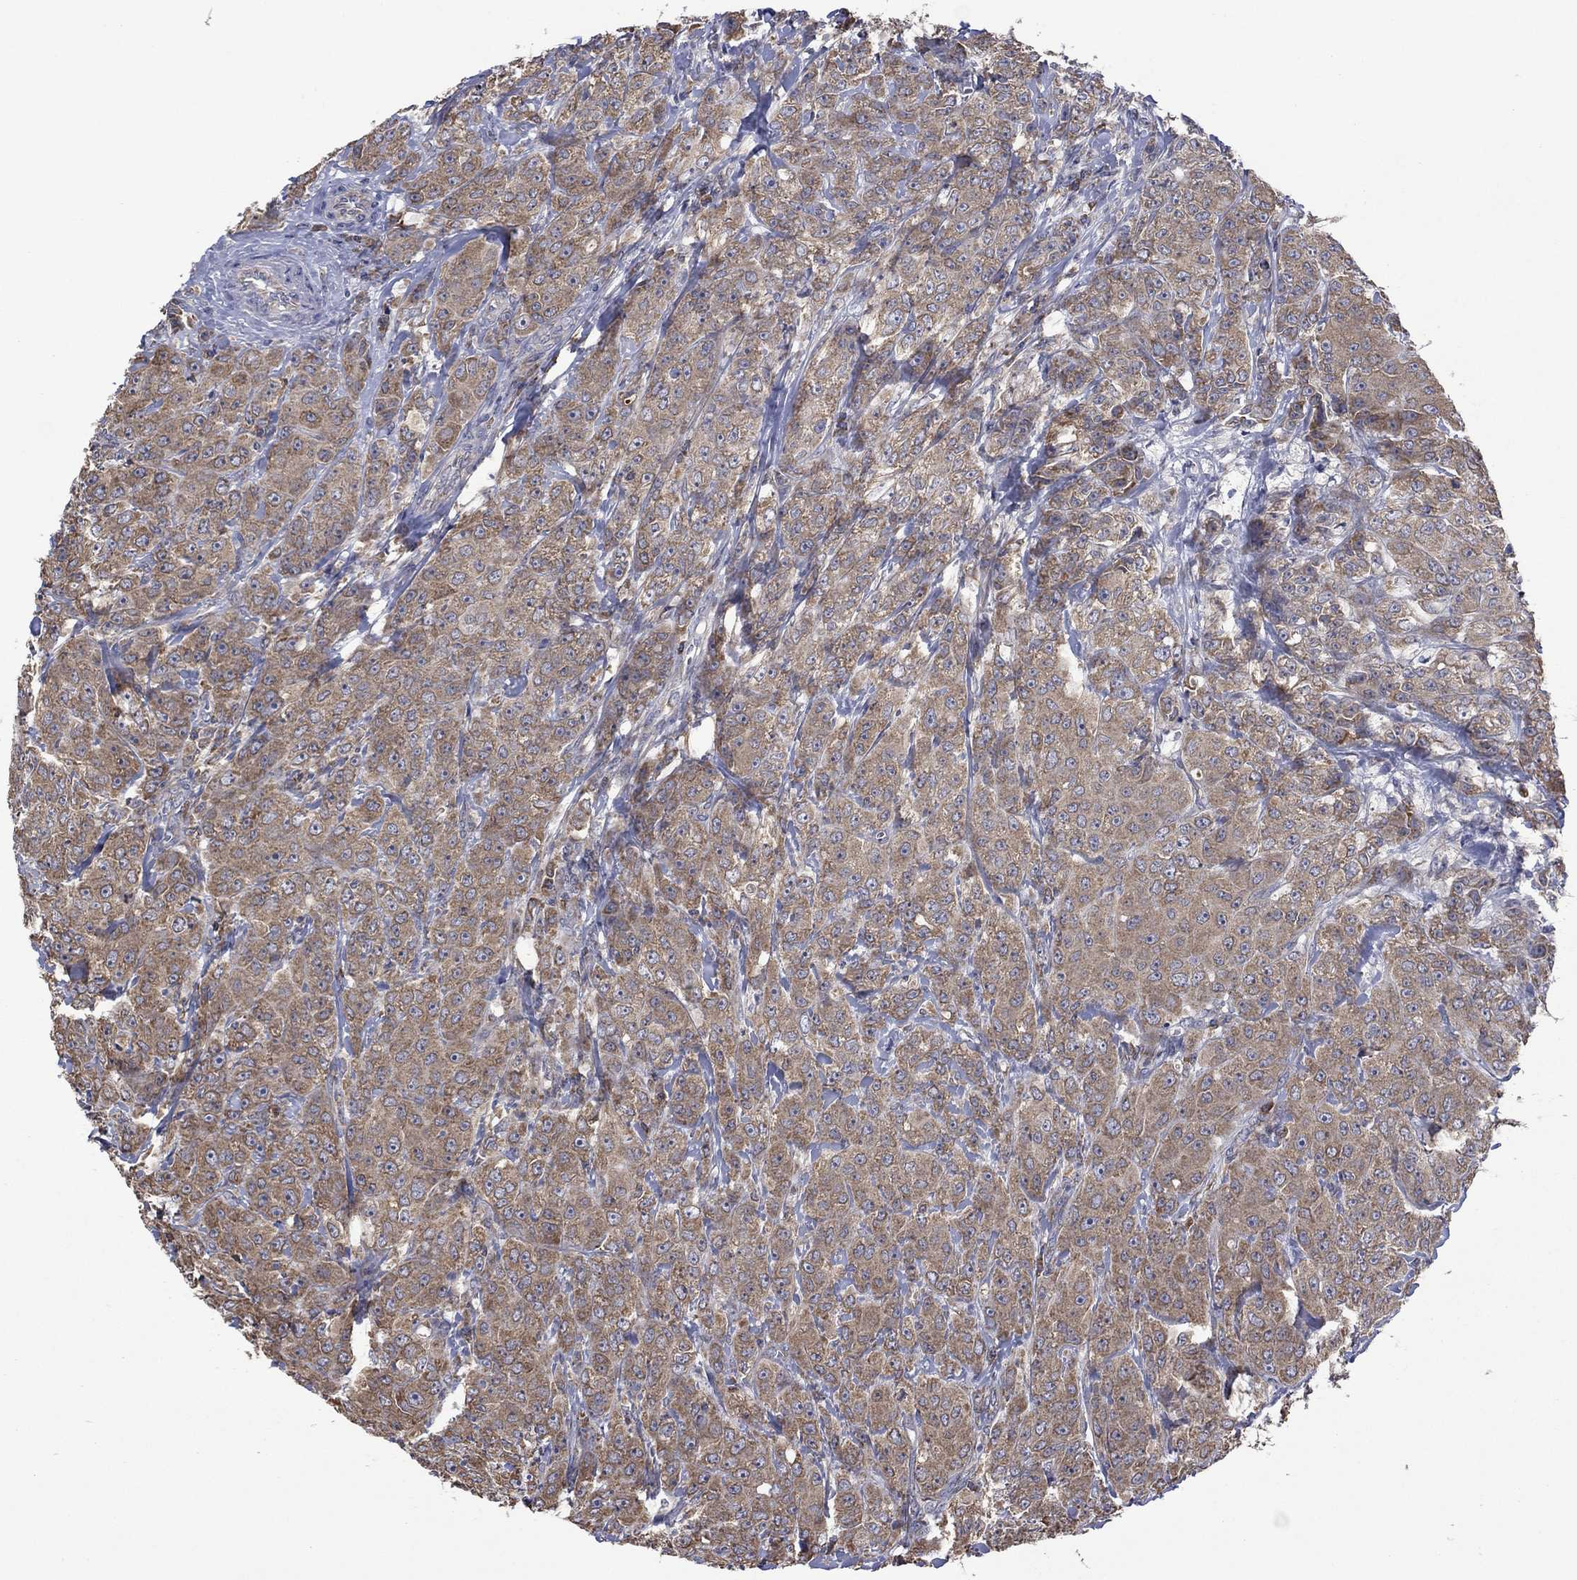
{"staining": {"intensity": "moderate", "quantity": ">75%", "location": "cytoplasmic/membranous"}, "tissue": "breast cancer", "cell_type": "Tumor cells", "image_type": "cancer", "snomed": [{"axis": "morphology", "description": "Duct carcinoma"}, {"axis": "topography", "description": "Breast"}], "caption": "High-power microscopy captured an immunohistochemistry photomicrograph of invasive ductal carcinoma (breast), revealing moderate cytoplasmic/membranous expression in approximately >75% of tumor cells. The staining was performed using DAB (3,3'-diaminobenzidine), with brown indicating positive protein expression. Nuclei are stained blue with hematoxylin.", "gene": "FURIN", "patient": {"sex": "female", "age": 43}}